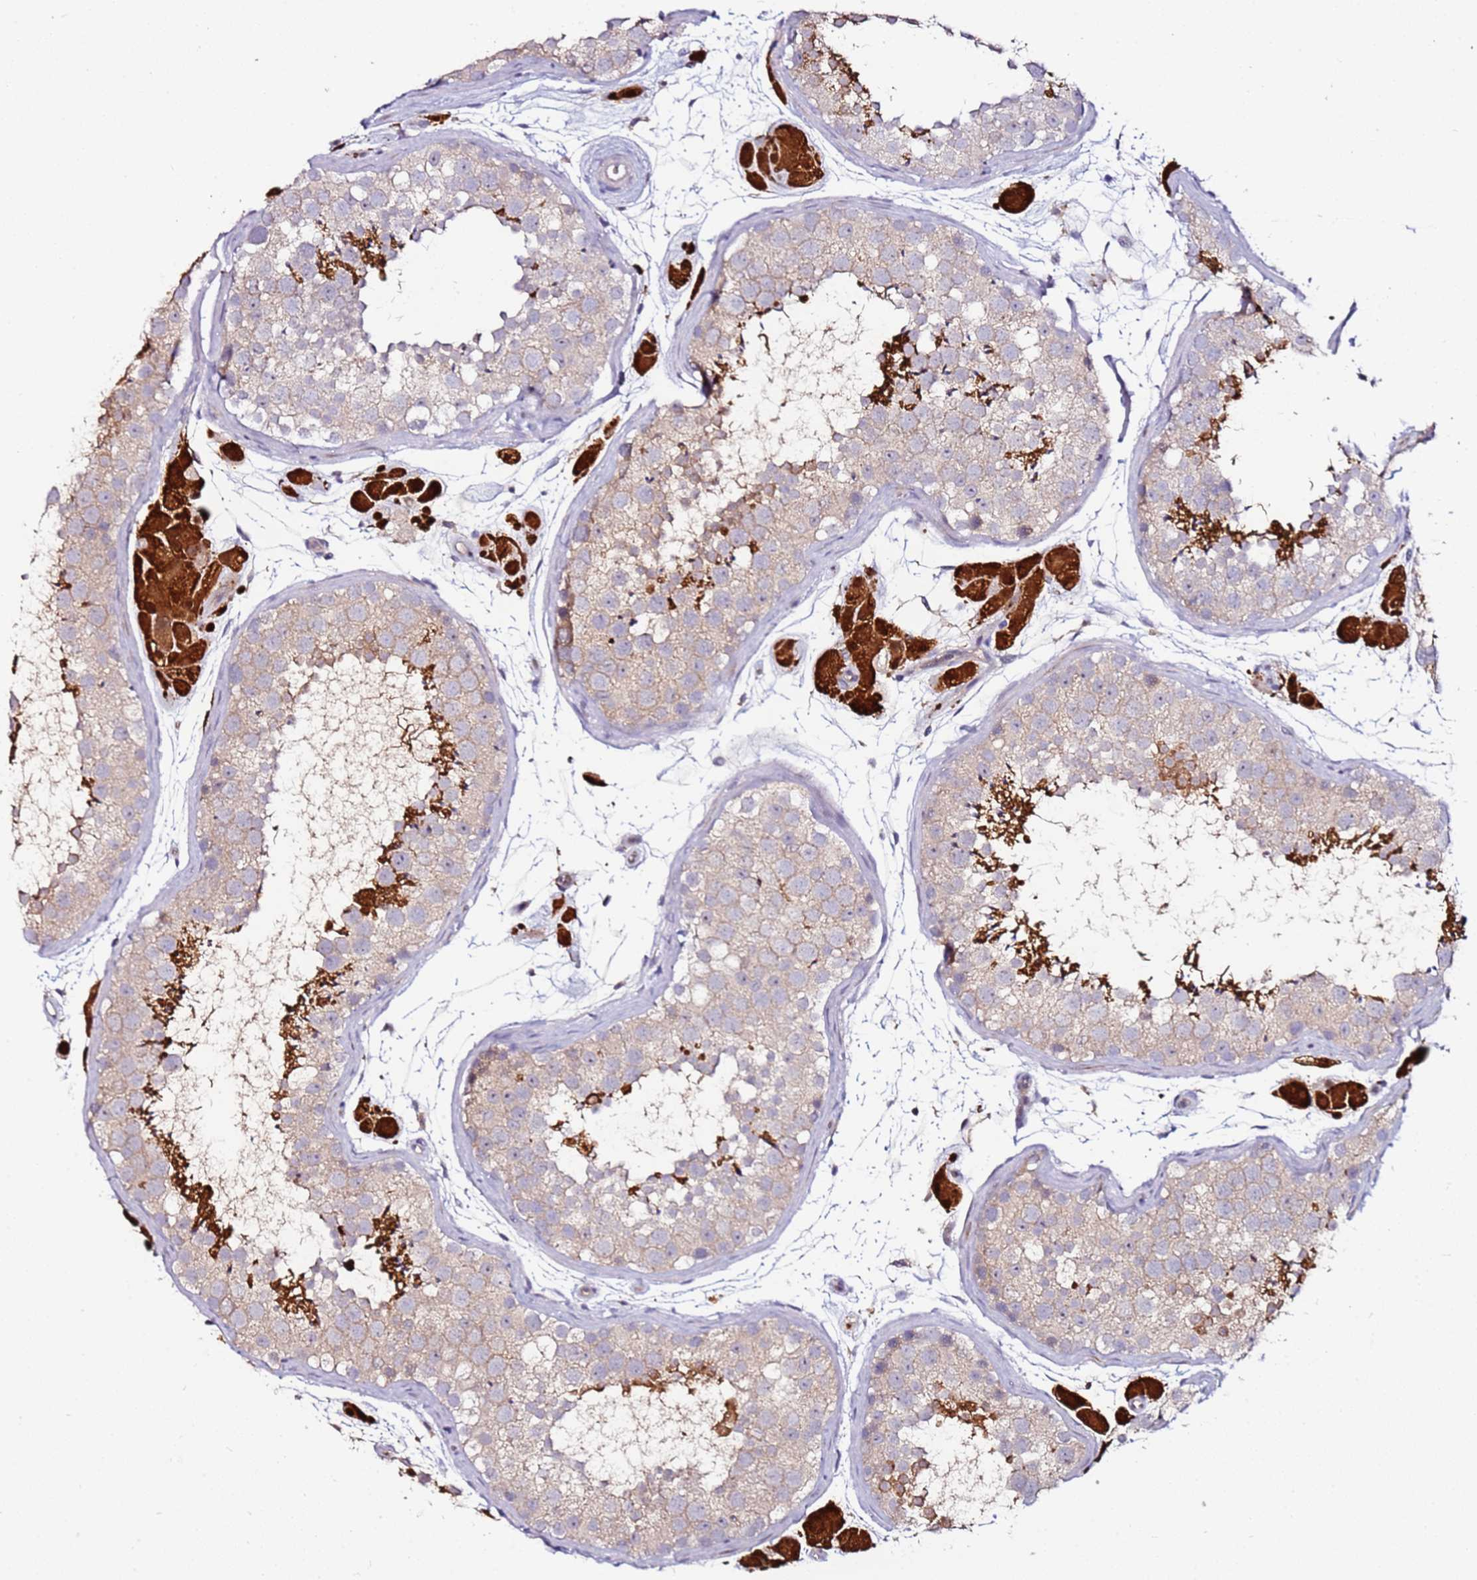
{"staining": {"intensity": "strong", "quantity": "<25%", "location": "cytoplasmic/membranous"}, "tissue": "testis", "cell_type": "Cells in seminiferous ducts", "image_type": "normal", "snomed": [{"axis": "morphology", "description": "Normal tissue, NOS"}, {"axis": "topography", "description": "Testis"}], "caption": "A brown stain shows strong cytoplasmic/membranous expression of a protein in cells in seminiferous ducts of benign human testis.", "gene": "SRRM5", "patient": {"sex": "male", "age": 41}}